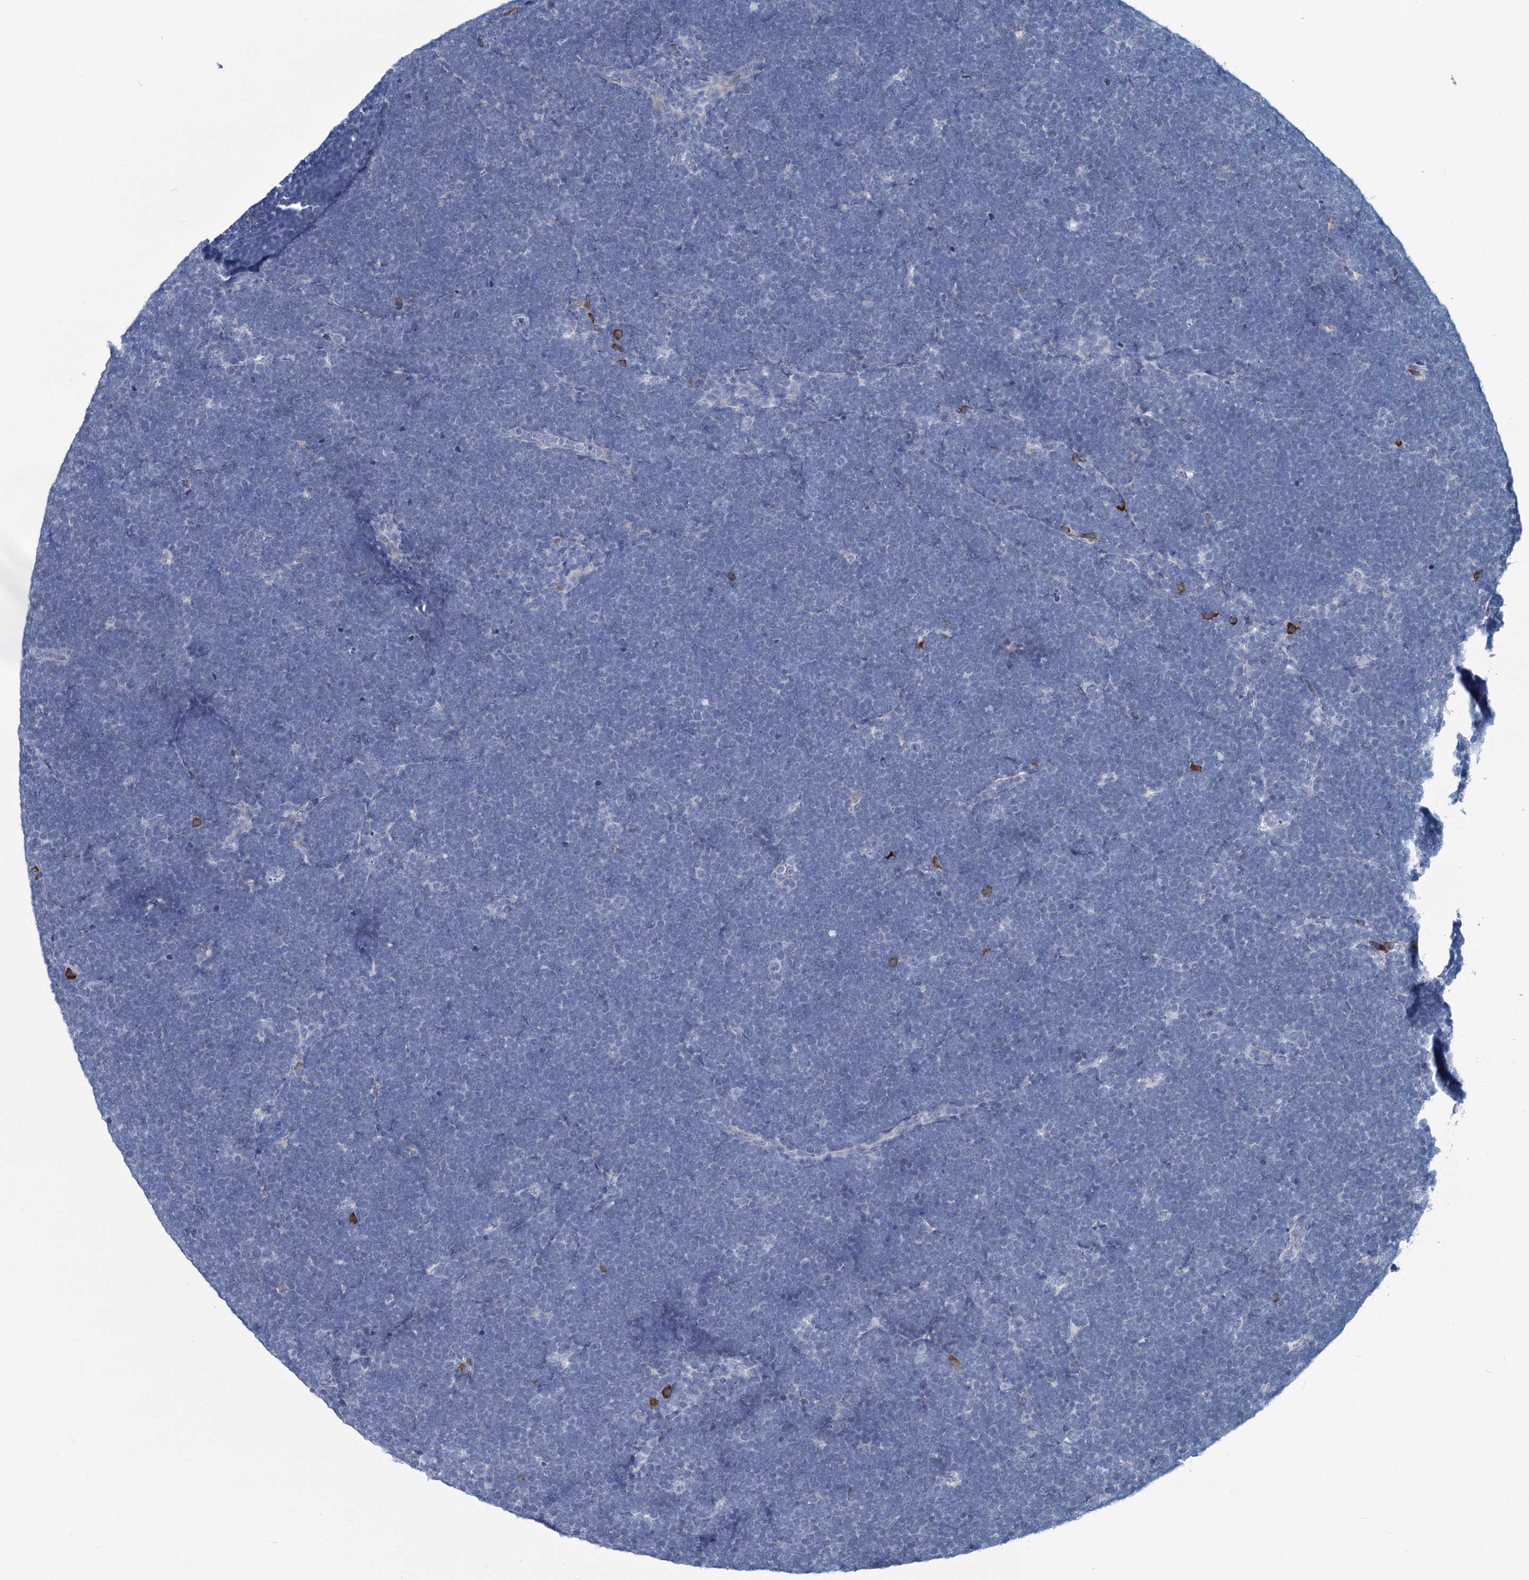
{"staining": {"intensity": "negative", "quantity": "none", "location": "none"}, "tissue": "lymphoma", "cell_type": "Tumor cells", "image_type": "cancer", "snomed": [{"axis": "morphology", "description": "Malignant lymphoma, non-Hodgkin's type, High grade"}, {"axis": "topography", "description": "Lymph node"}], "caption": "High-grade malignant lymphoma, non-Hodgkin's type was stained to show a protein in brown. There is no significant positivity in tumor cells.", "gene": "NEU3", "patient": {"sex": "male", "age": 13}}